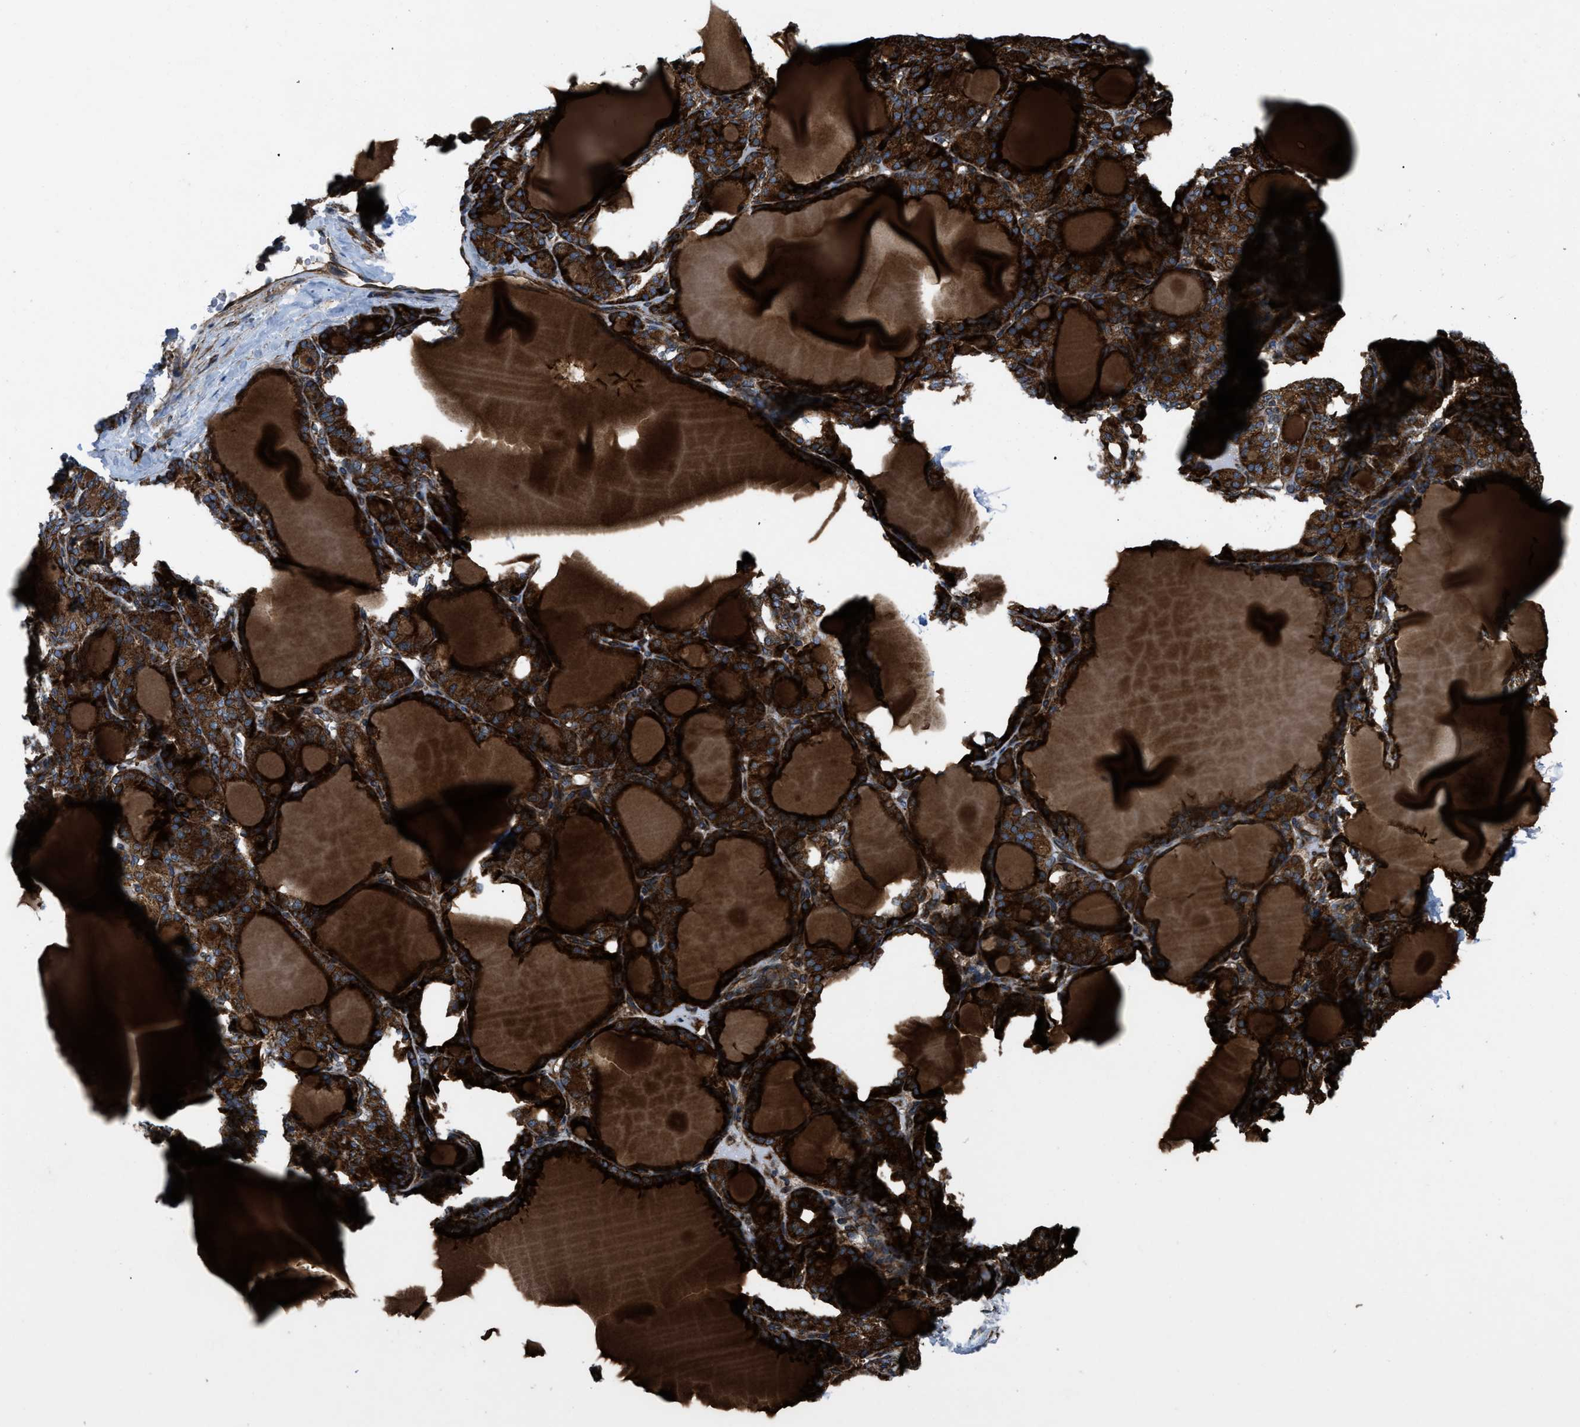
{"staining": {"intensity": "strong", "quantity": ">75%", "location": "cytoplasmic/membranous"}, "tissue": "thyroid gland", "cell_type": "Glandular cells", "image_type": "normal", "snomed": [{"axis": "morphology", "description": "Normal tissue, NOS"}, {"axis": "topography", "description": "Thyroid gland"}], "caption": "High-magnification brightfield microscopy of normal thyroid gland stained with DAB (brown) and counterstained with hematoxylin (blue). glandular cells exhibit strong cytoplasmic/membranous expression is seen in approximately>75% of cells.", "gene": "PER3", "patient": {"sex": "female", "age": 28}}